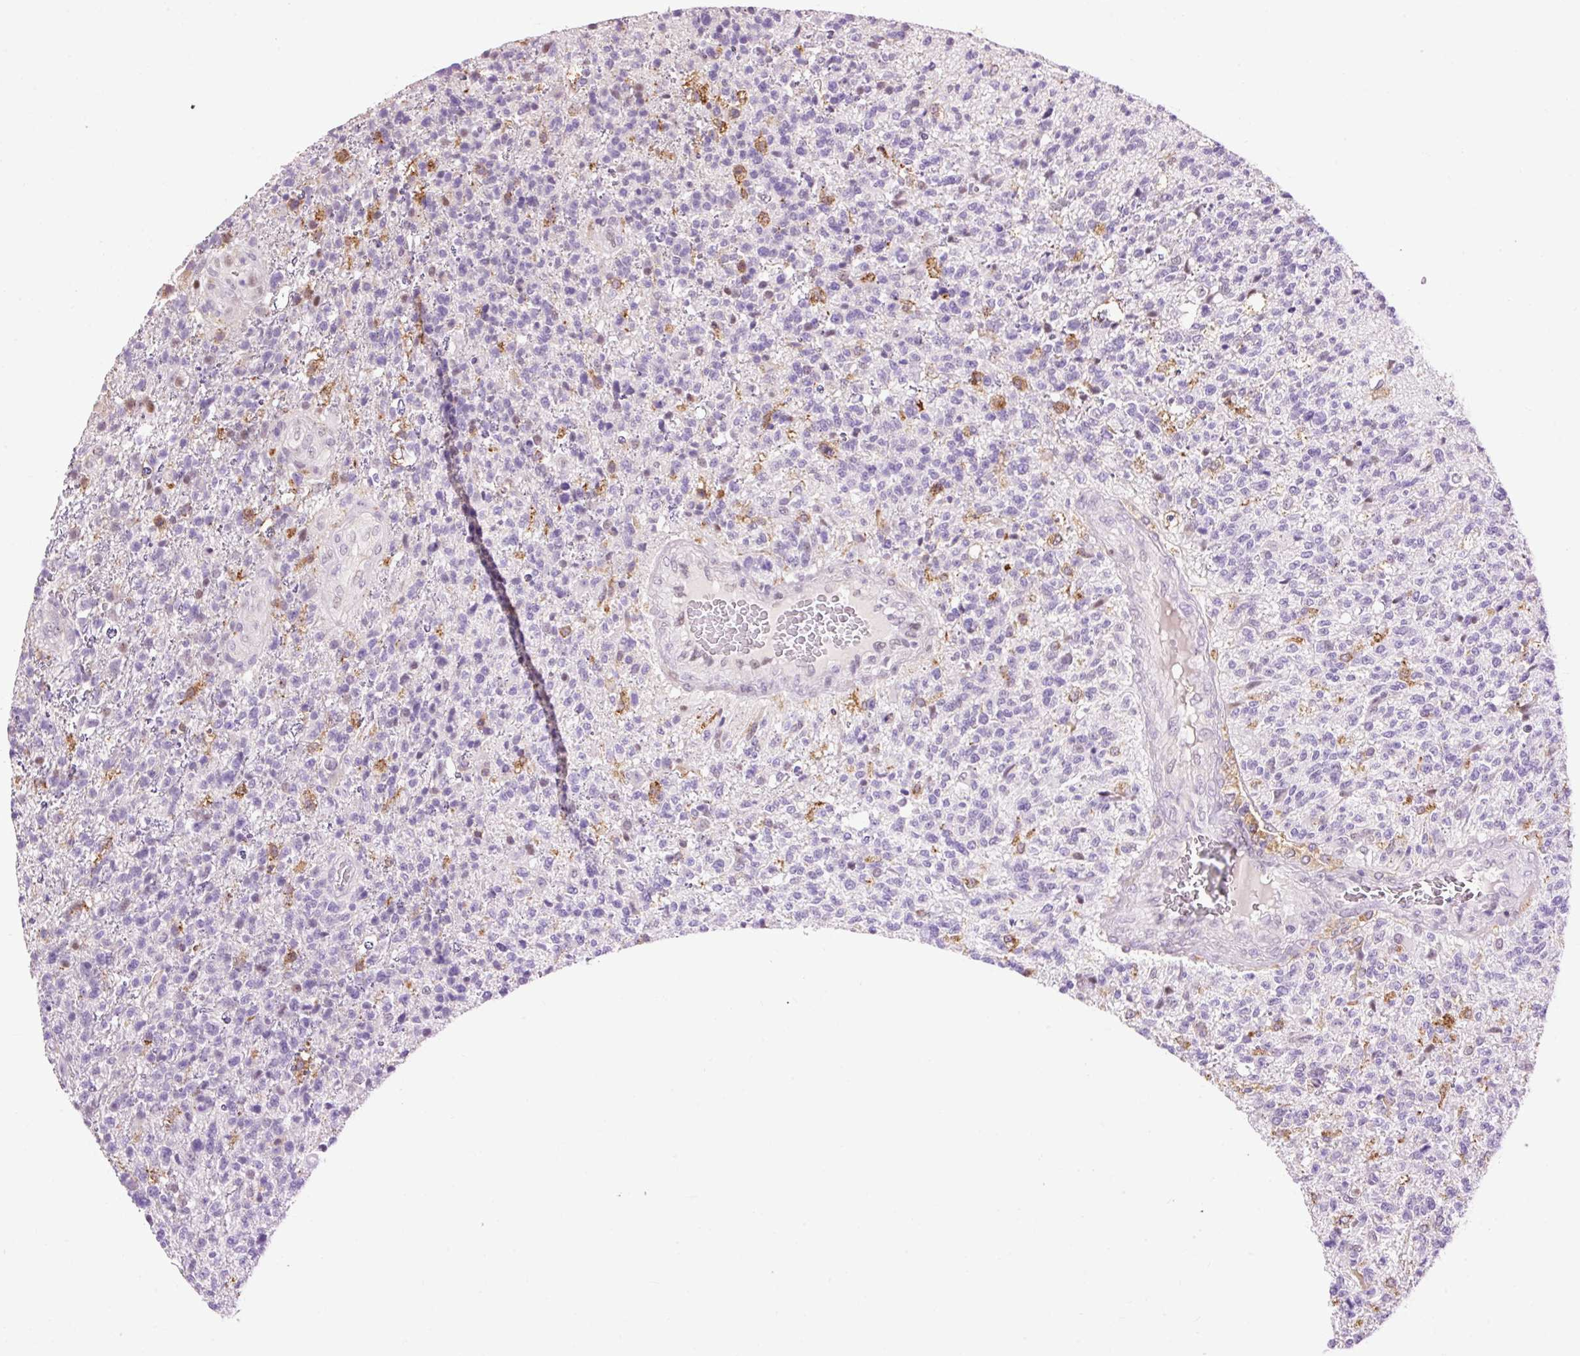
{"staining": {"intensity": "negative", "quantity": "none", "location": "none"}, "tissue": "glioma", "cell_type": "Tumor cells", "image_type": "cancer", "snomed": [{"axis": "morphology", "description": "Glioma, malignant, High grade"}, {"axis": "topography", "description": "Brain"}], "caption": "Malignant high-grade glioma stained for a protein using immunohistochemistry (IHC) reveals no expression tumor cells.", "gene": "LY86", "patient": {"sex": "male", "age": 56}}